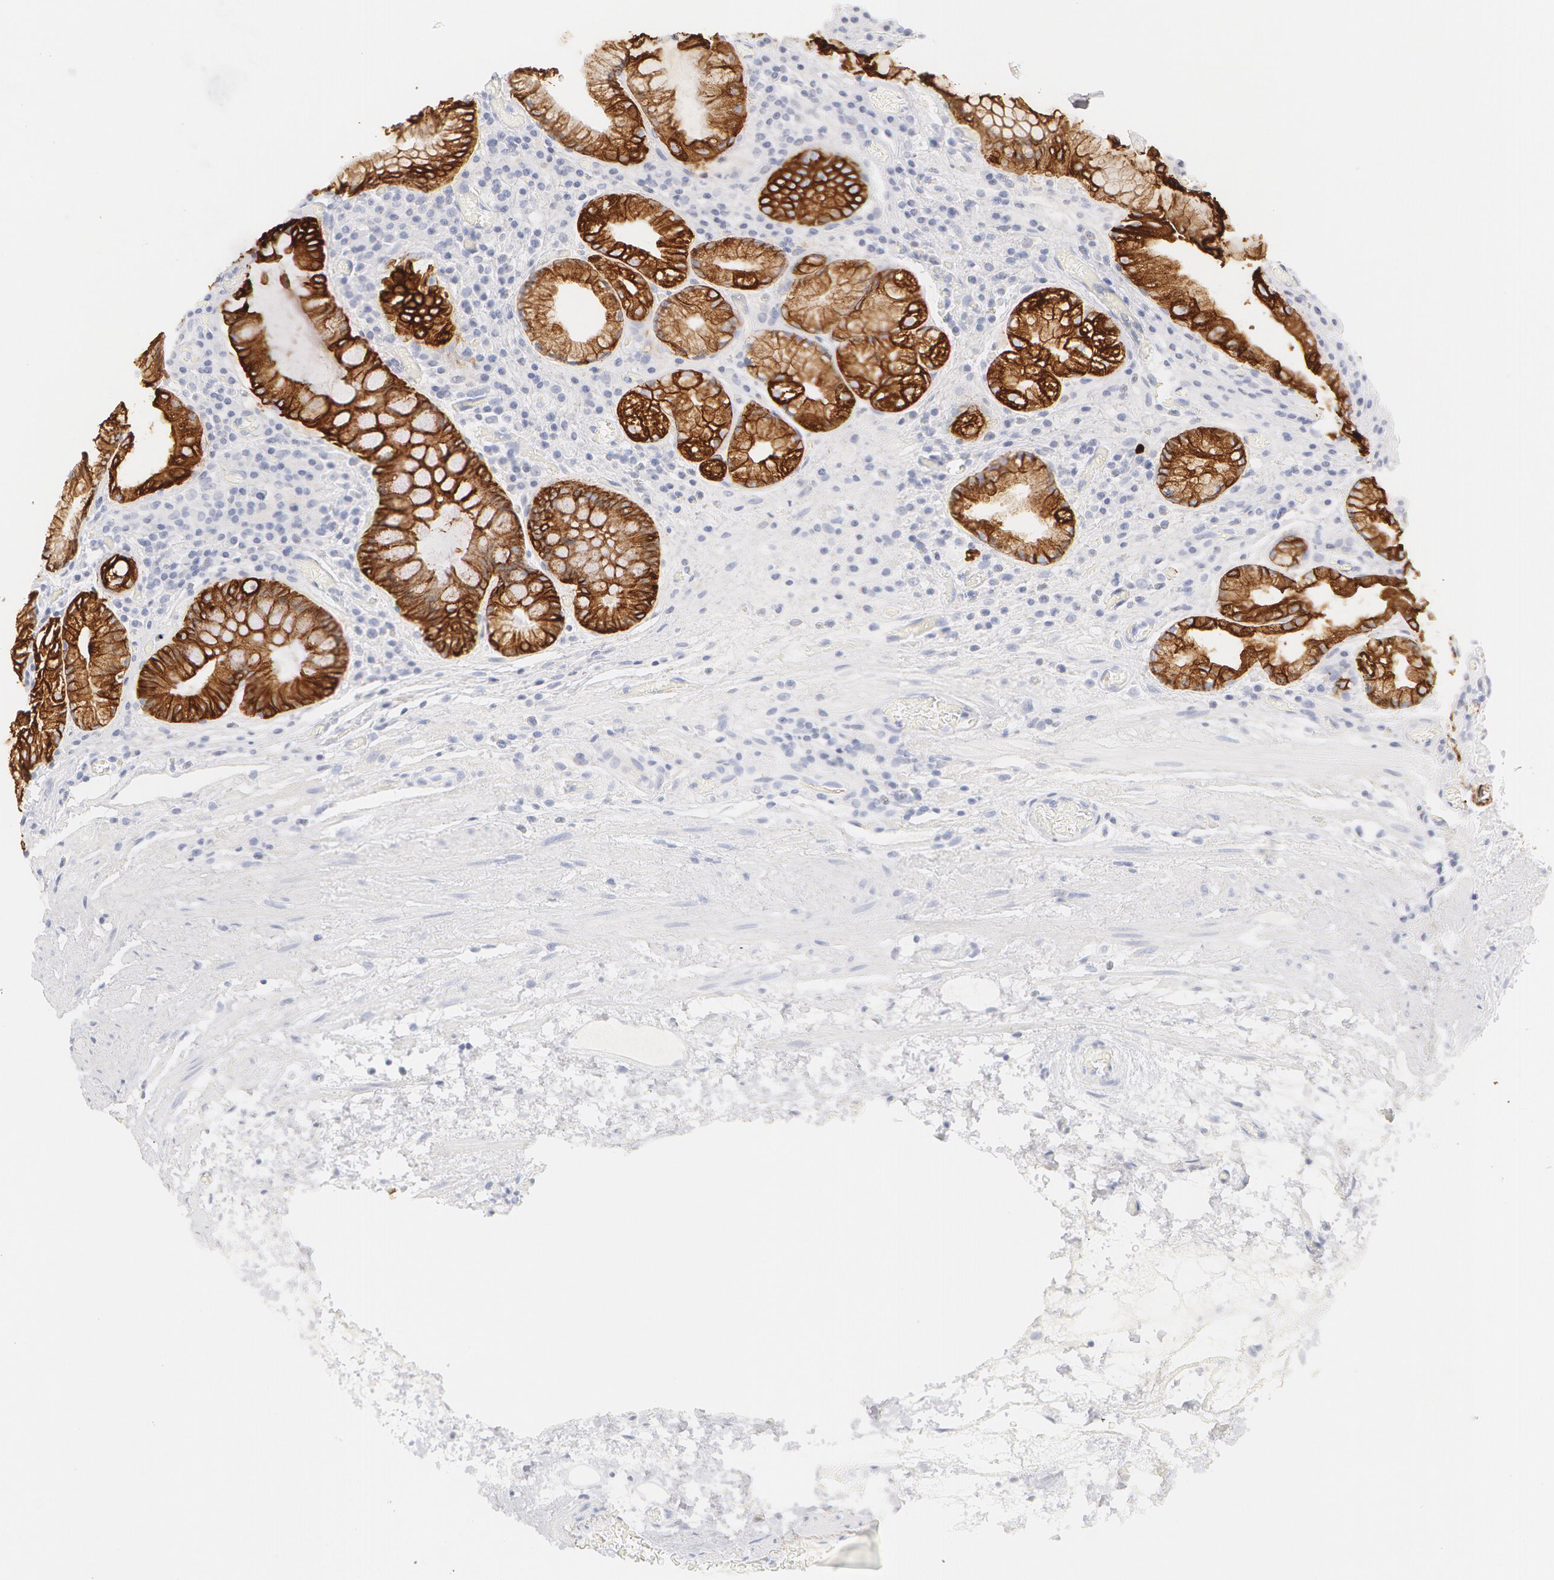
{"staining": {"intensity": "strong", "quantity": ">75%", "location": "cytoplasmic/membranous"}, "tissue": "stomach", "cell_type": "Glandular cells", "image_type": "normal", "snomed": [{"axis": "morphology", "description": "Normal tissue, NOS"}, {"axis": "topography", "description": "Stomach, lower"}, {"axis": "topography", "description": "Duodenum"}], "caption": "Protein expression analysis of unremarkable stomach shows strong cytoplasmic/membranous expression in approximately >75% of glandular cells.", "gene": "KRT8", "patient": {"sex": "male", "age": 84}}